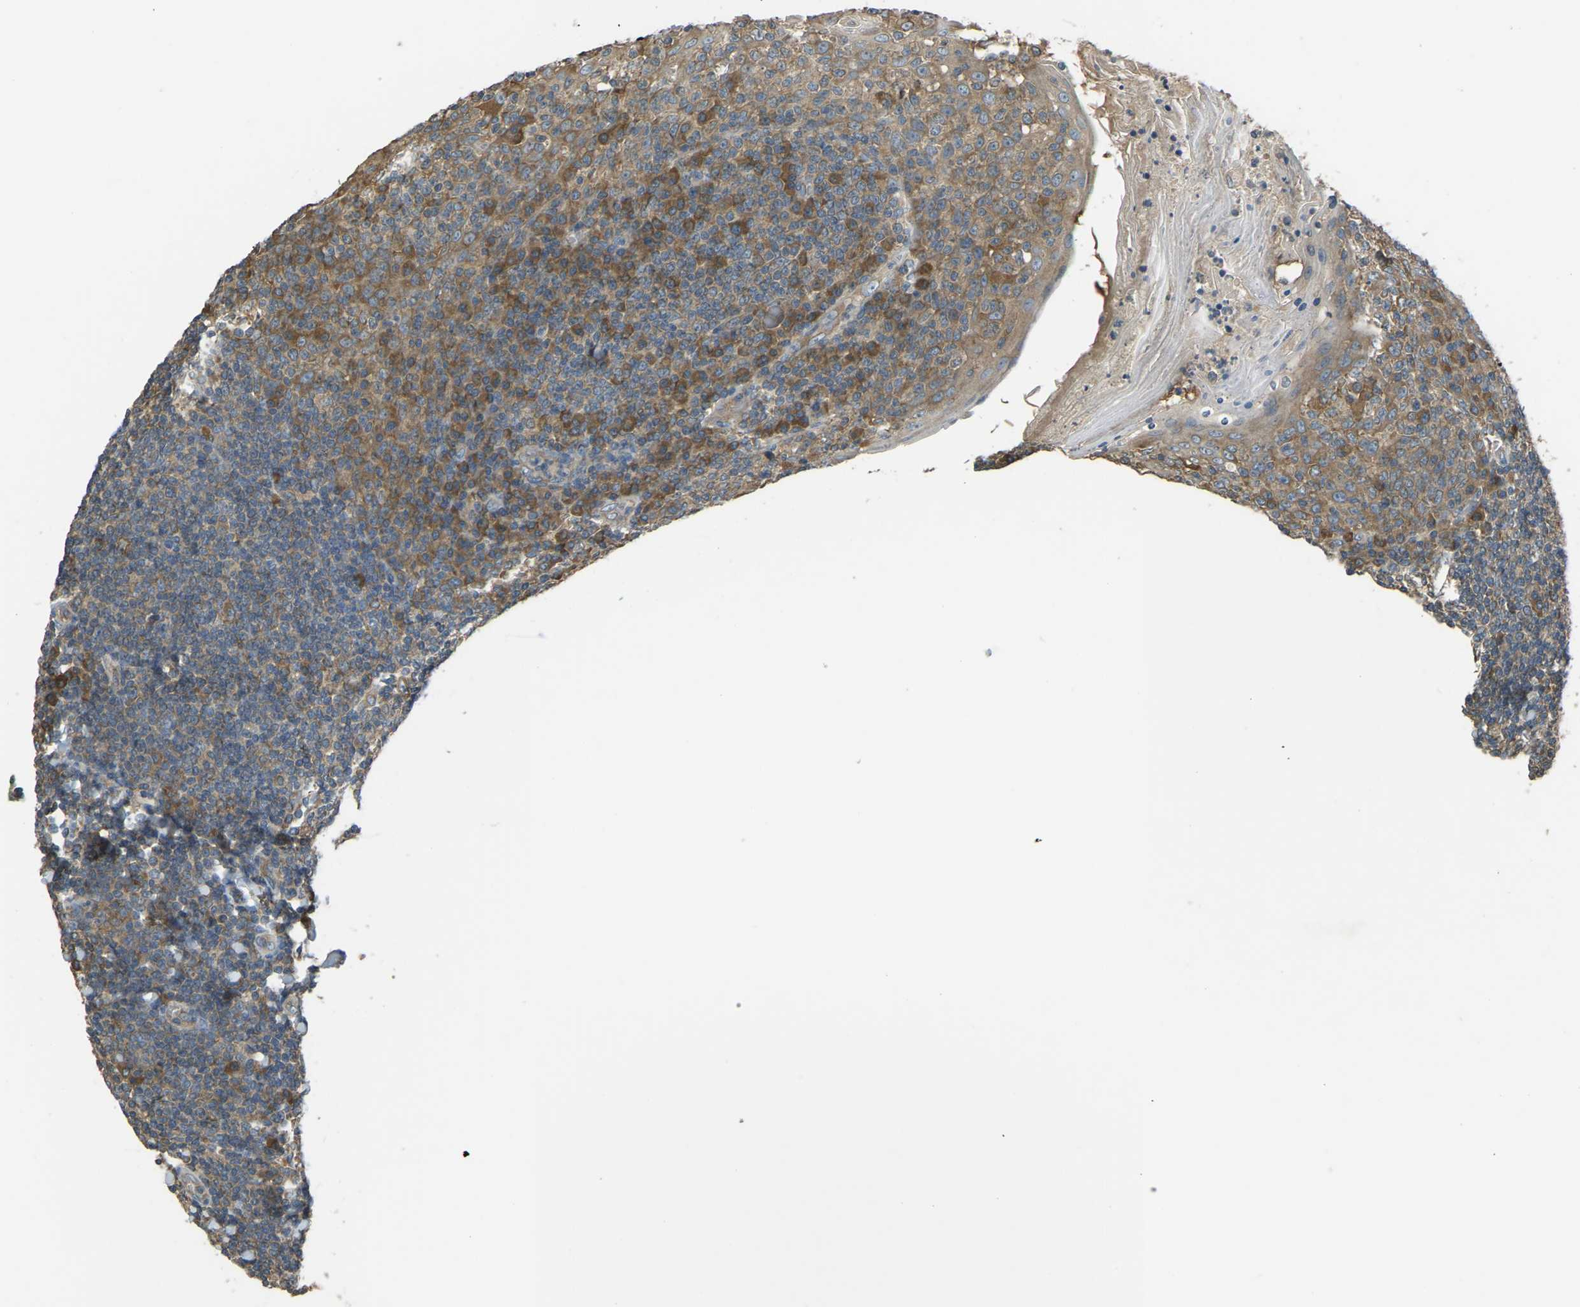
{"staining": {"intensity": "moderate", "quantity": ">75%", "location": "cytoplasmic/membranous"}, "tissue": "tonsil", "cell_type": "Germinal center cells", "image_type": "normal", "snomed": [{"axis": "morphology", "description": "Normal tissue, NOS"}, {"axis": "topography", "description": "Tonsil"}], "caption": "This histopathology image reveals immunohistochemistry staining of normal human tonsil, with medium moderate cytoplasmic/membranous positivity in approximately >75% of germinal center cells.", "gene": "AIMP1", "patient": {"sex": "male", "age": 31}}